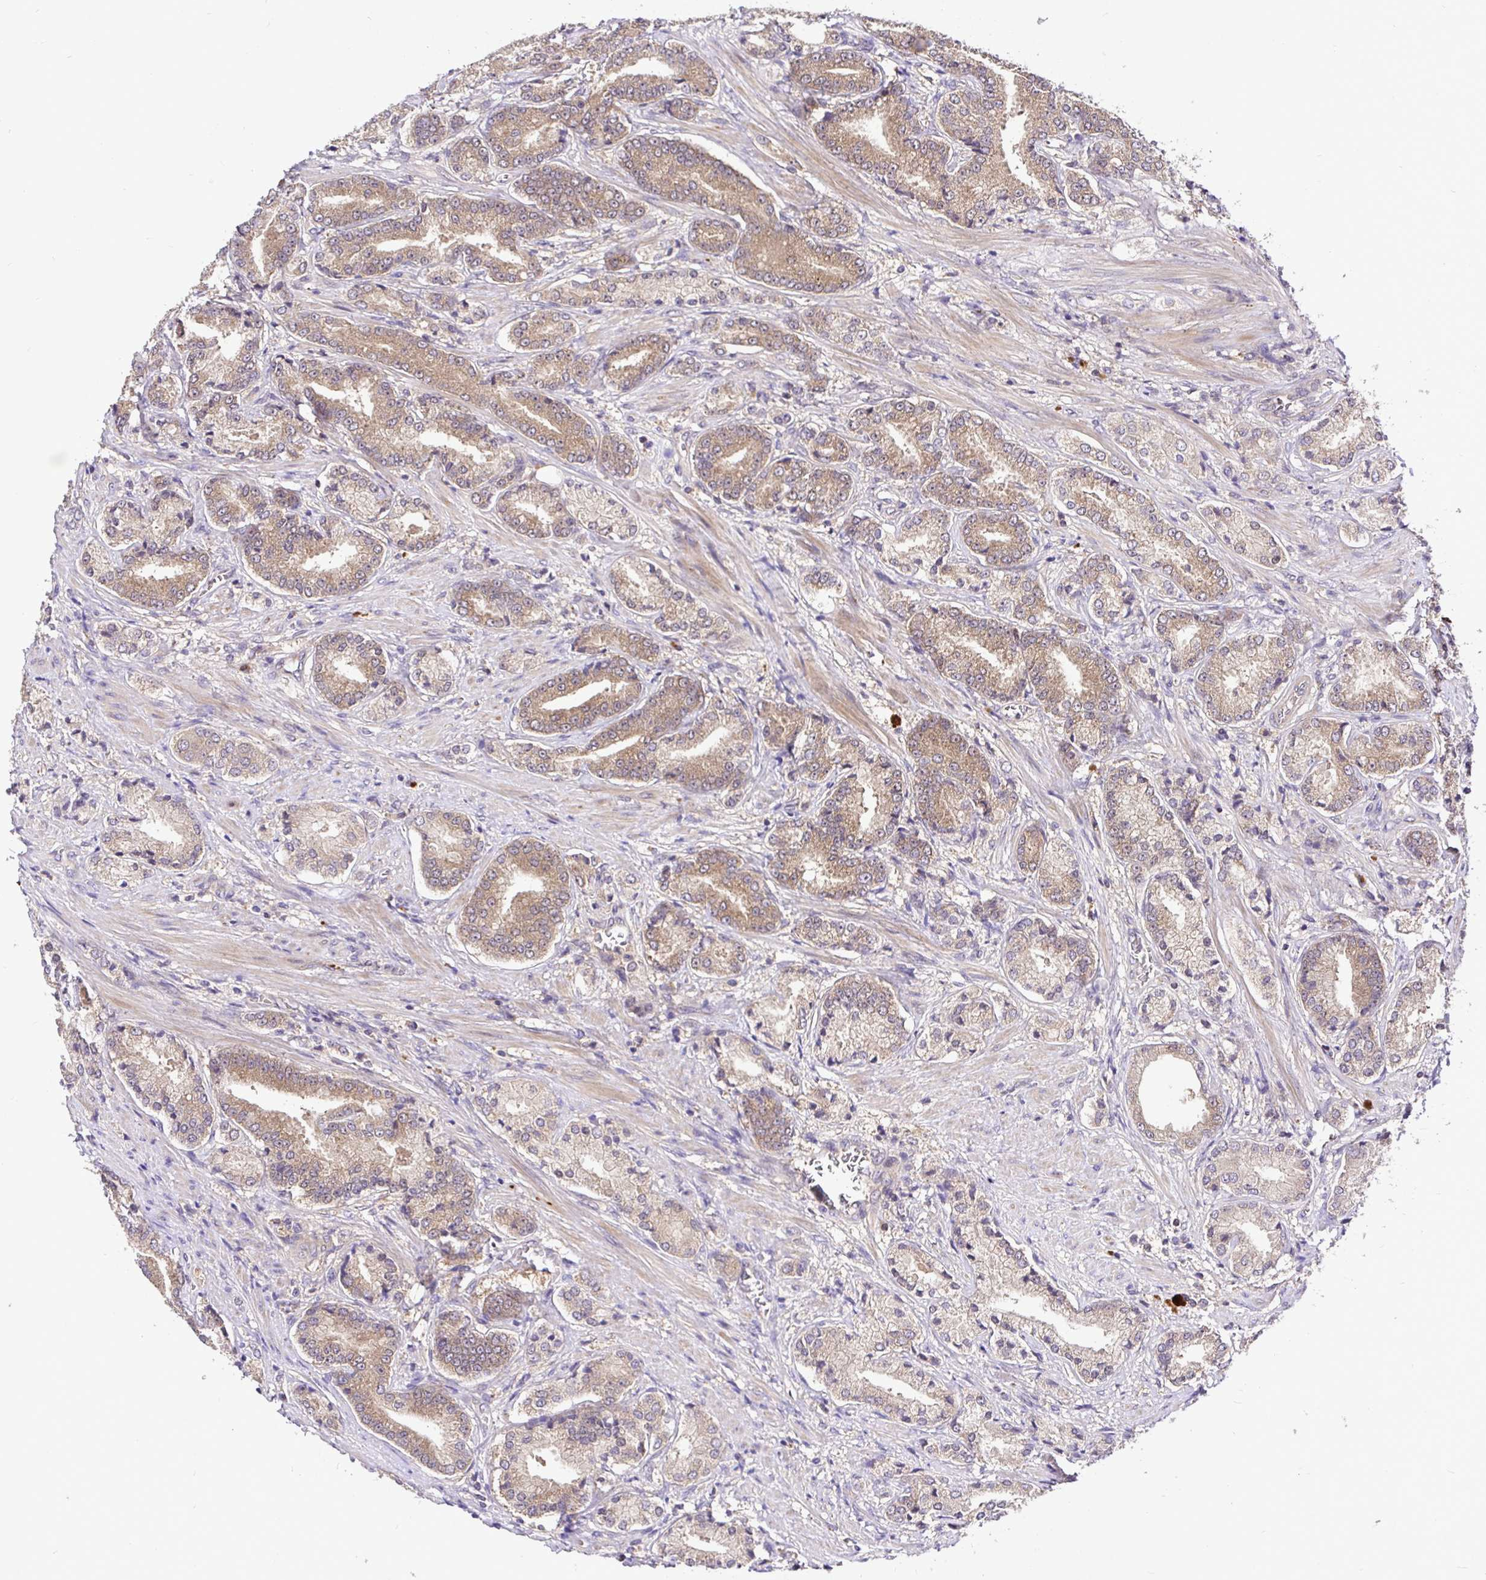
{"staining": {"intensity": "moderate", "quantity": ">75%", "location": "cytoplasmic/membranous"}, "tissue": "prostate cancer", "cell_type": "Tumor cells", "image_type": "cancer", "snomed": [{"axis": "morphology", "description": "Adenocarcinoma, High grade"}, {"axis": "topography", "description": "Prostate and seminal vesicle, NOS"}], "caption": "Immunohistochemistry (DAB) staining of human prostate cancer (high-grade adenocarcinoma) shows moderate cytoplasmic/membranous protein expression in about >75% of tumor cells. (brown staining indicates protein expression, while blue staining denotes nuclei).", "gene": "UBE2M", "patient": {"sex": "male", "age": 61}}